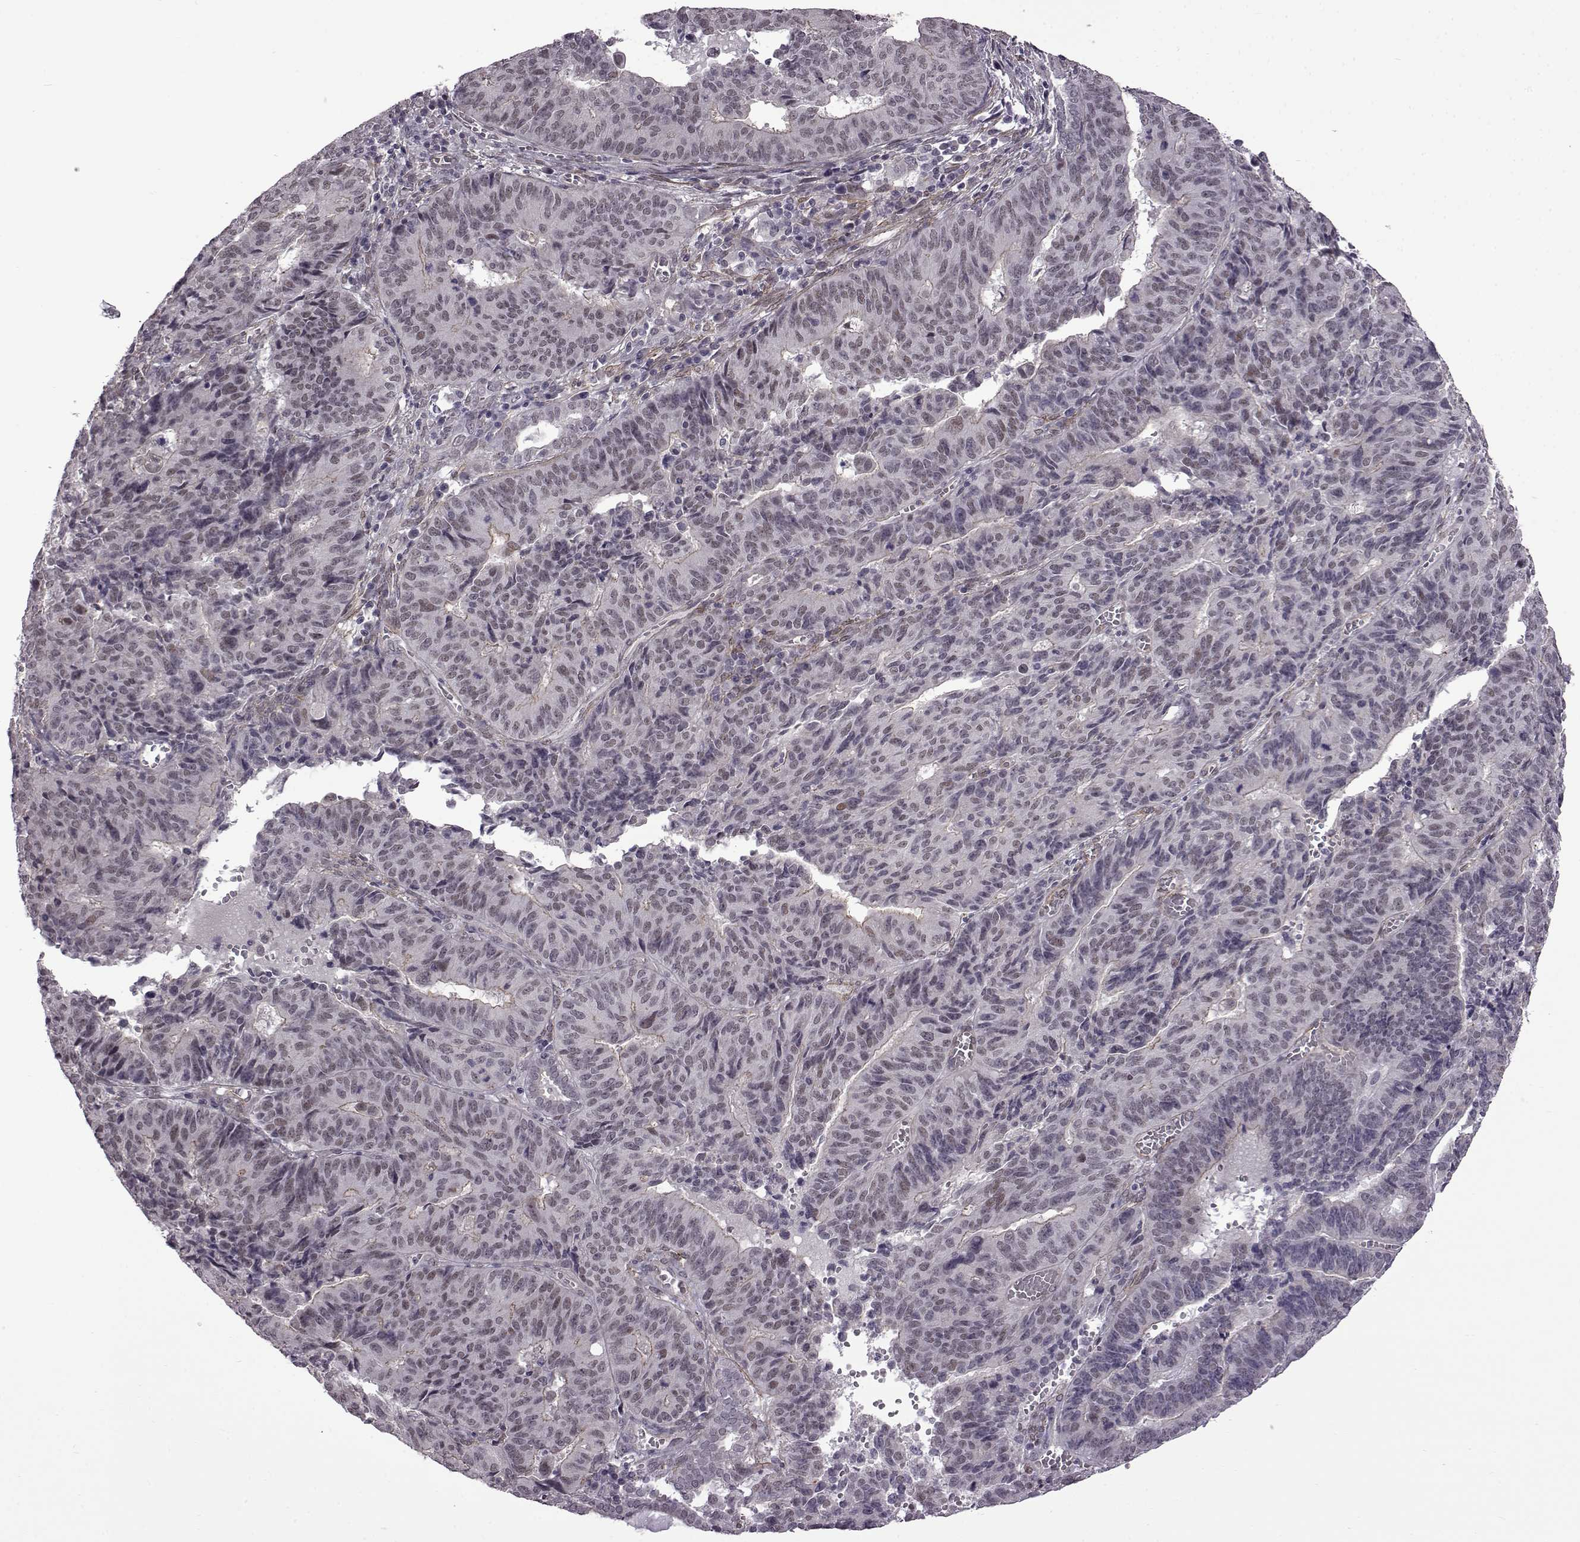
{"staining": {"intensity": "negative", "quantity": "none", "location": "none"}, "tissue": "endometrial cancer", "cell_type": "Tumor cells", "image_type": "cancer", "snomed": [{"axis": "morphology", "description": "Adenocarcinoma, NOS"}, {"axis": "topography", "description": "Endometrium"}], "caption": "Immunohistochemistry of human endometrial adenocarcinoma displays no positivity in tumor cells.", "gene": "SYNPO2", "patient": {"sex": "female", "age": 65}}